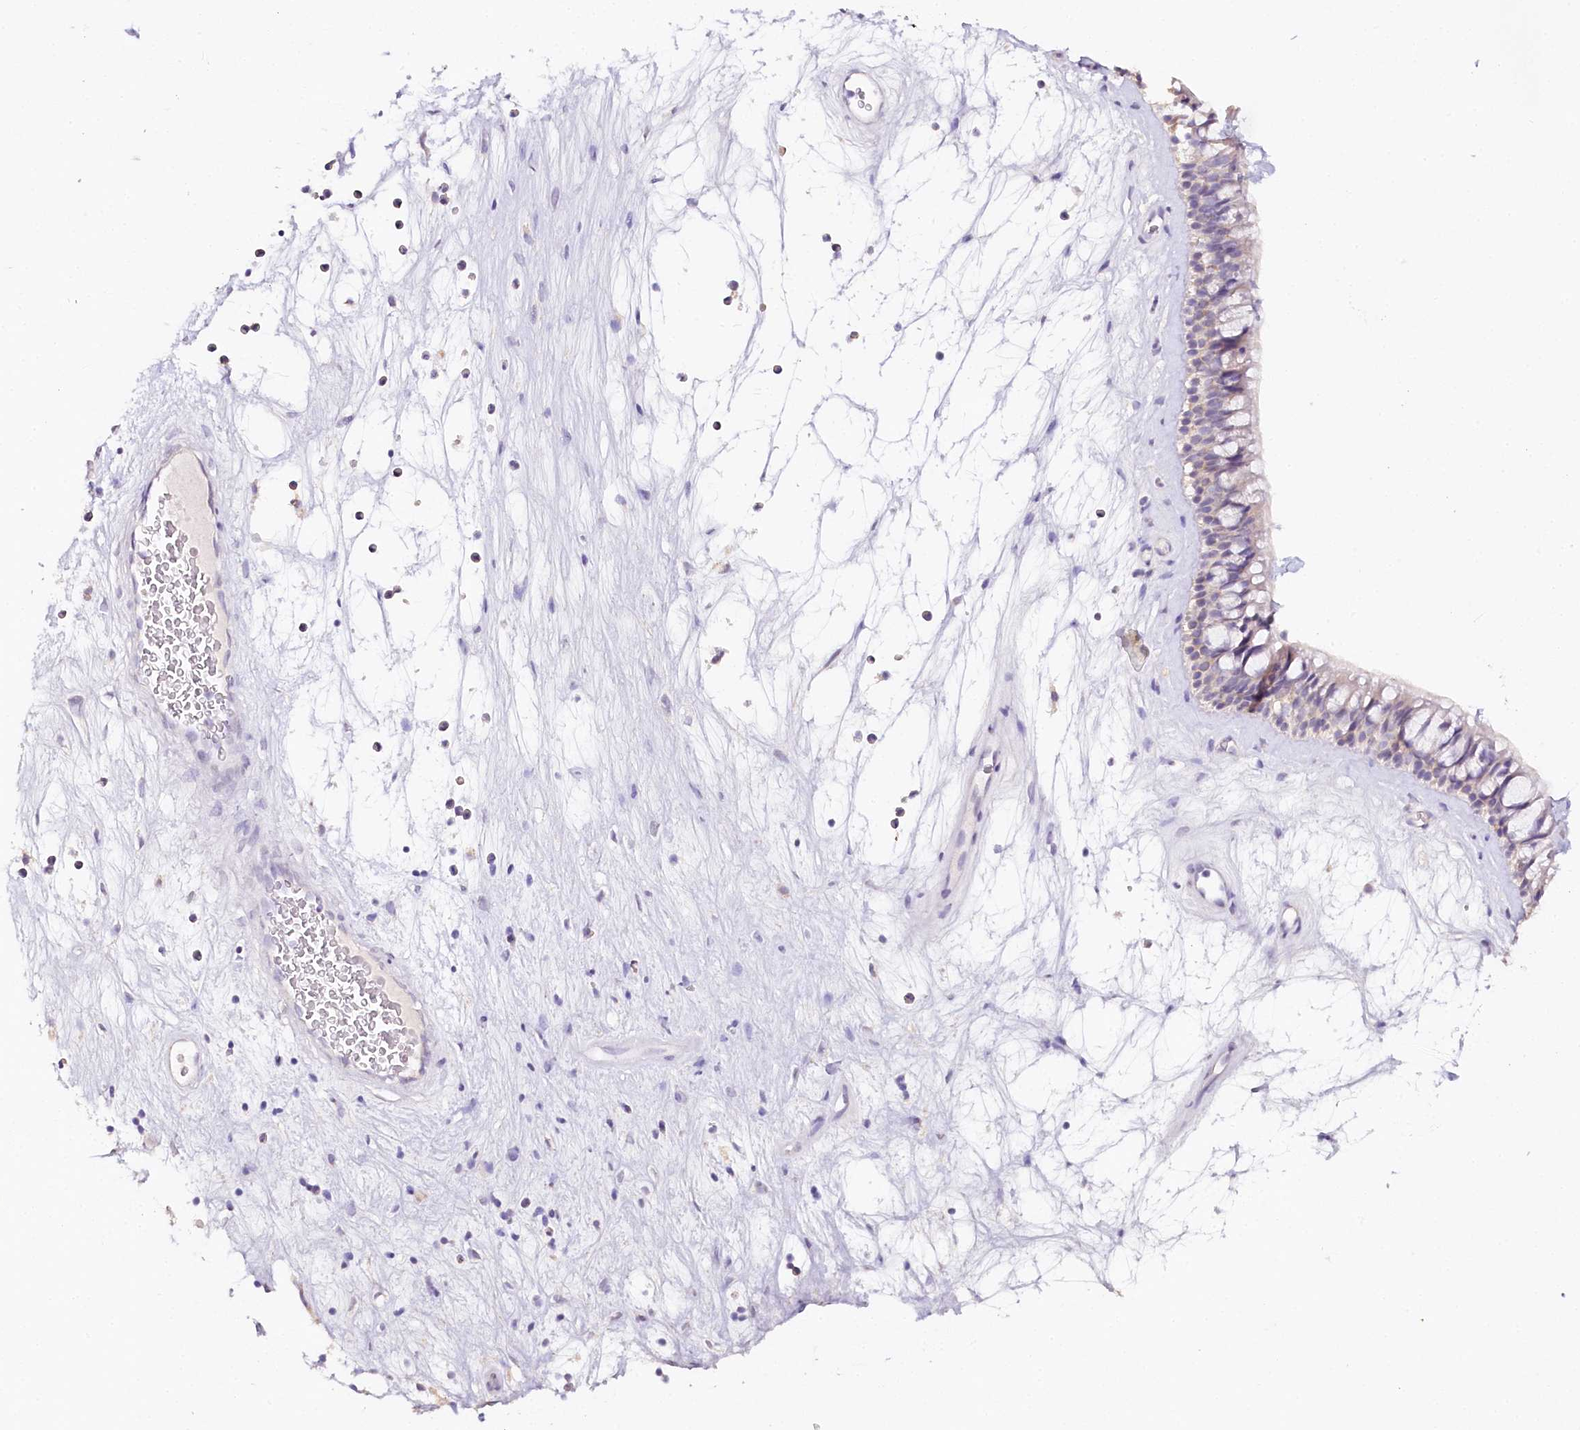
{"staining": {"intensity": "weak", "quantity": "<25%", "location": "cytoplasmic/membranous"}, "tissue": "nasopharynx", "cell_type": "Respiratory epithelial cells", "image_type": "normal", "snomed": [{"axis": "morphology", "description": "Normal tissue, NOS"}, {"axis": "topography", "description": "Nasopharynx"}], "caption": "Nasopharynx stained for a protein using immunohistochemistry (IHC) displays no staining respiratory epithelial cells.", "gene": "TP53", "patient": {"sex": "male", "age": 64}}